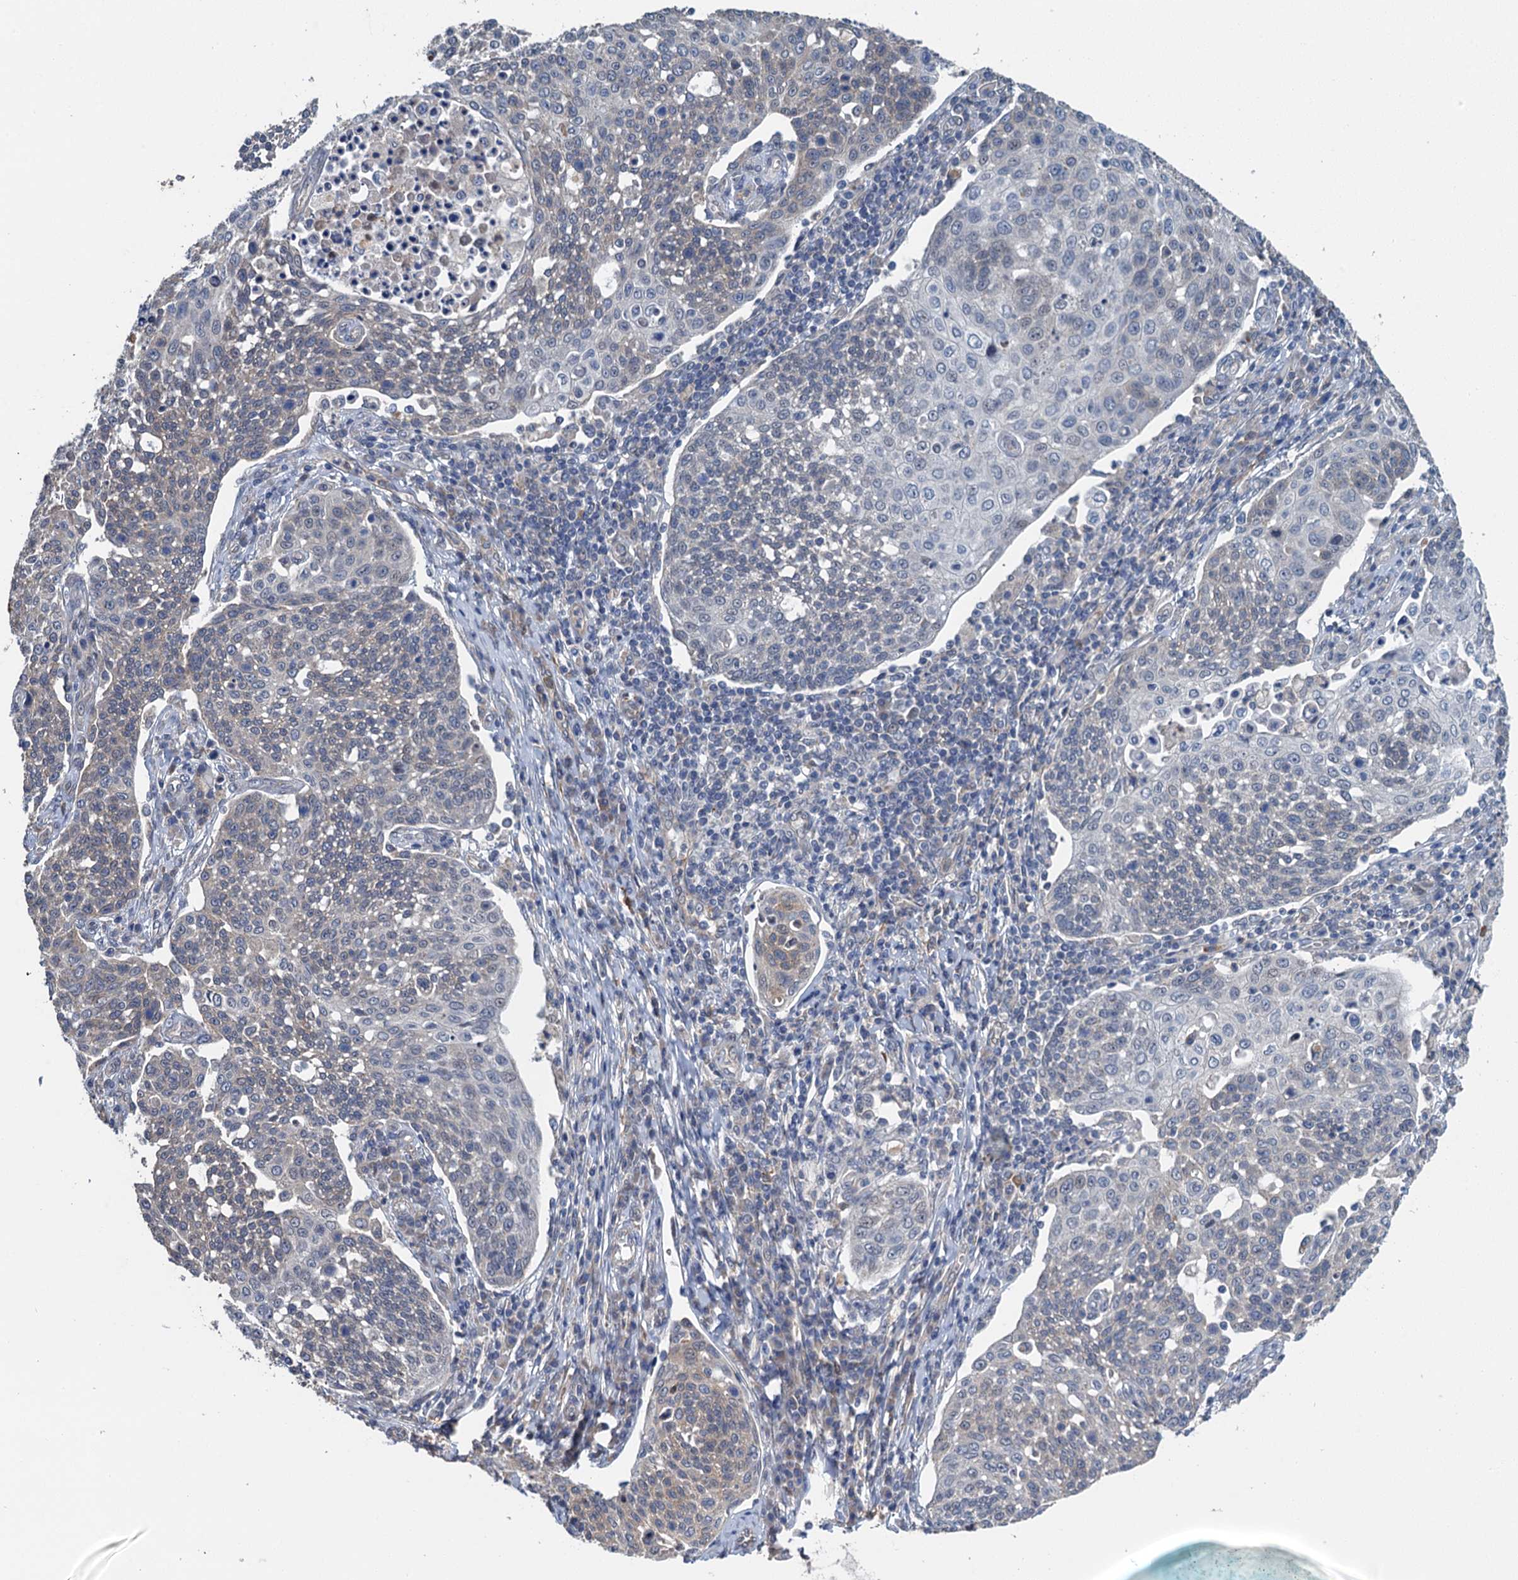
{"staining": {"intensity": "weak", "quantity": "<25%", "location": "cytoplasmic/membranous"}, "tissue": "cervical cancer", "cell_type": "Tumor cells", "image_type": "cancer", "snomed": [{"axis": "morphology", "description": "Squamous cell carcinoma, NOS"}, {"axis": "topography", "description": "Cervix"}], "caption": "Human cervical cancer (squamous cell carcinoma) stained for a protein using immunohistochemistry reveals no positivity in tumor cells.", "gene": "ZNF606", "patient": {"sex": "female", "age": 34}}